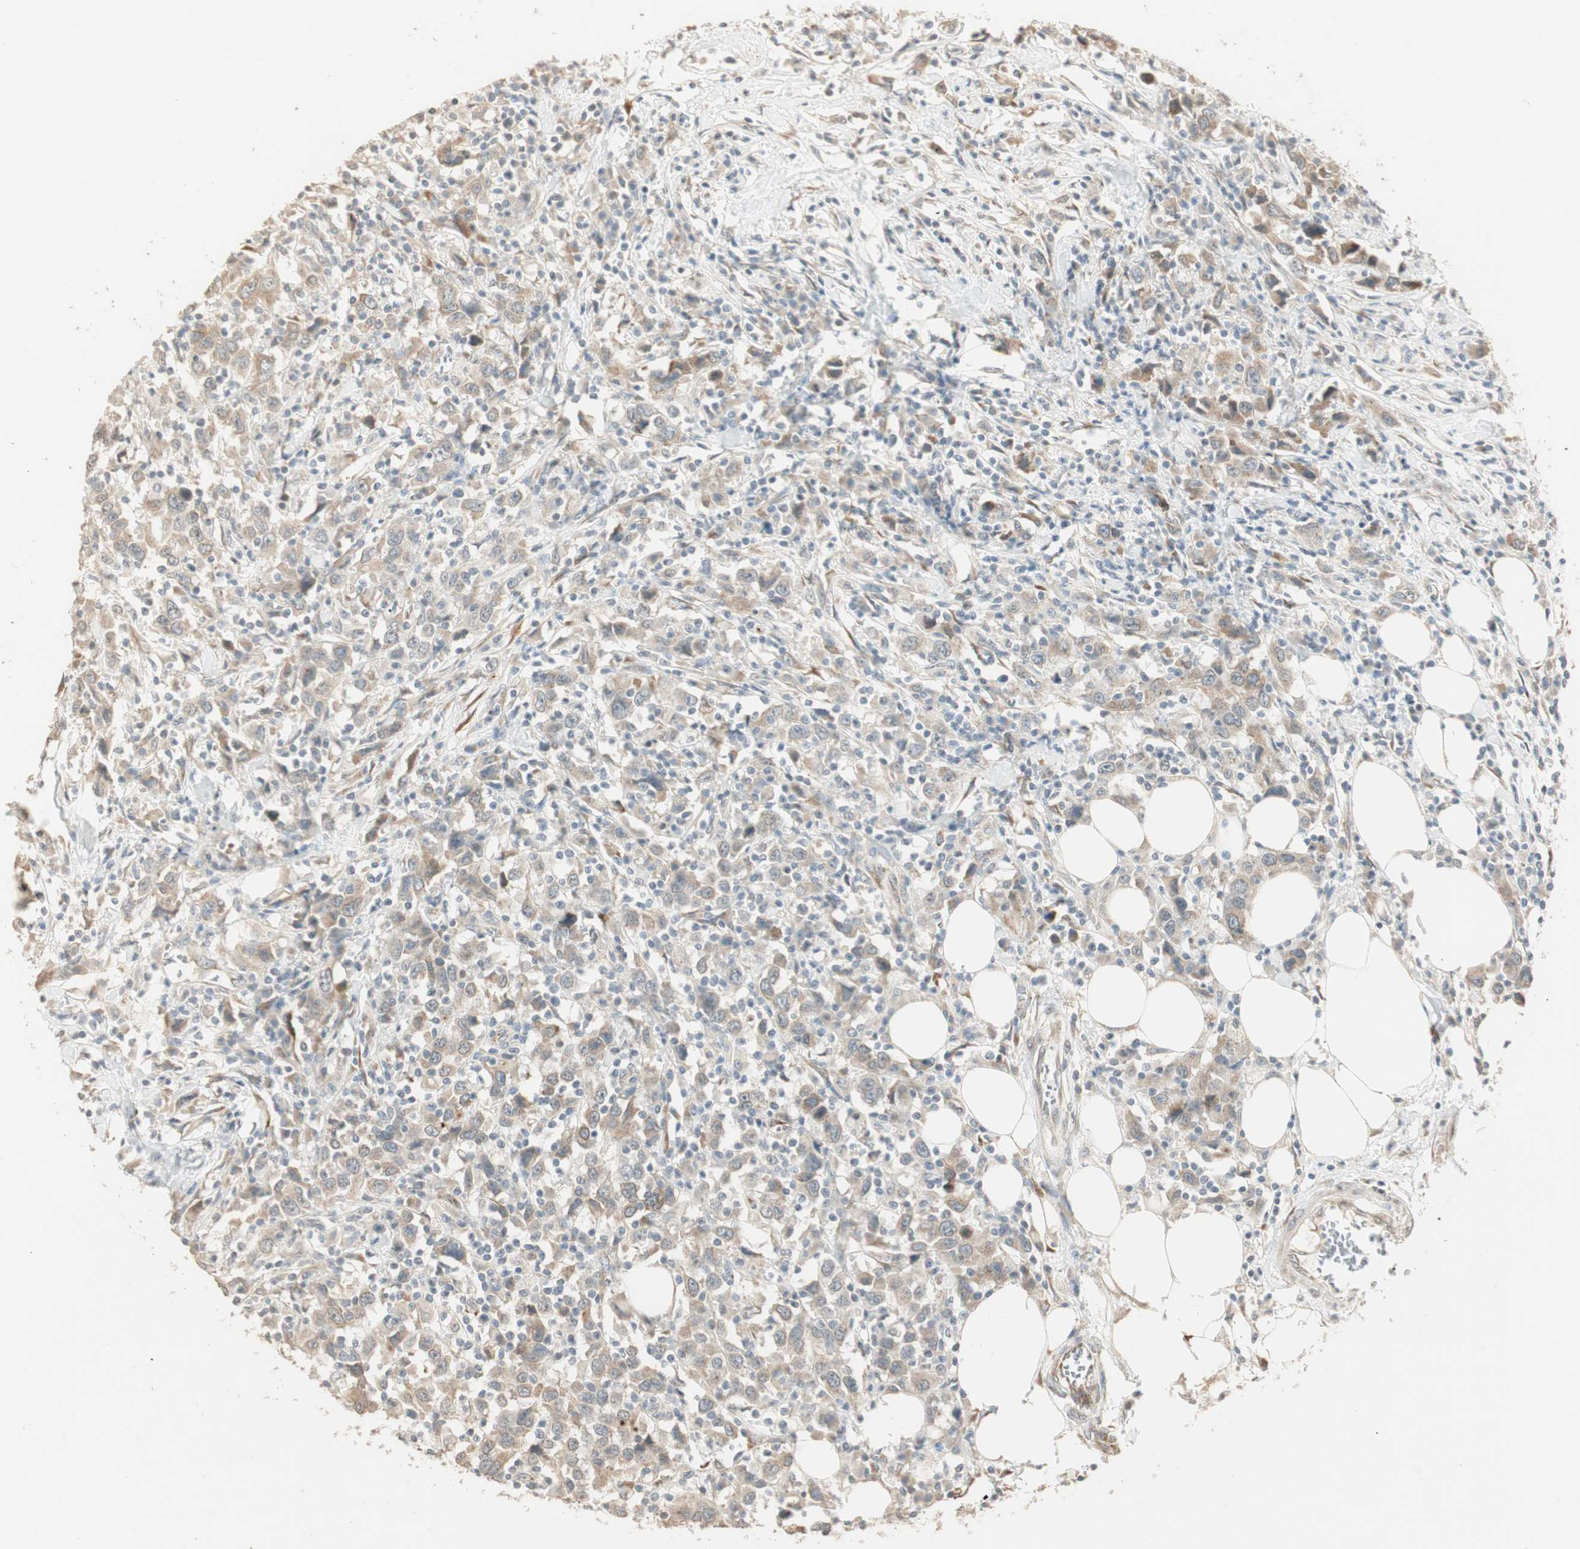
{"staining": {"intensity": "weak", "quantity": ">75%", "location": "cytoplasmic/membranous"}, "tissue": "urothelial cancer", "cell_type": "Tumor cells", "image_type": "cancer", "snomed": [{"axis": "morphology", "description": "Urothelial carcinoma, High grade"}, {"axis": "topography", "description": "Urinary bladder"}], "caption": "Brown immunohistochemical staining in urothelial carcinoma (high-grade) reveals weak cytoplasmic/membranous staining in approximately >75% of tumor cells.", "gene": "TASOR", "patient": {"sex": "male", "age": 61}}